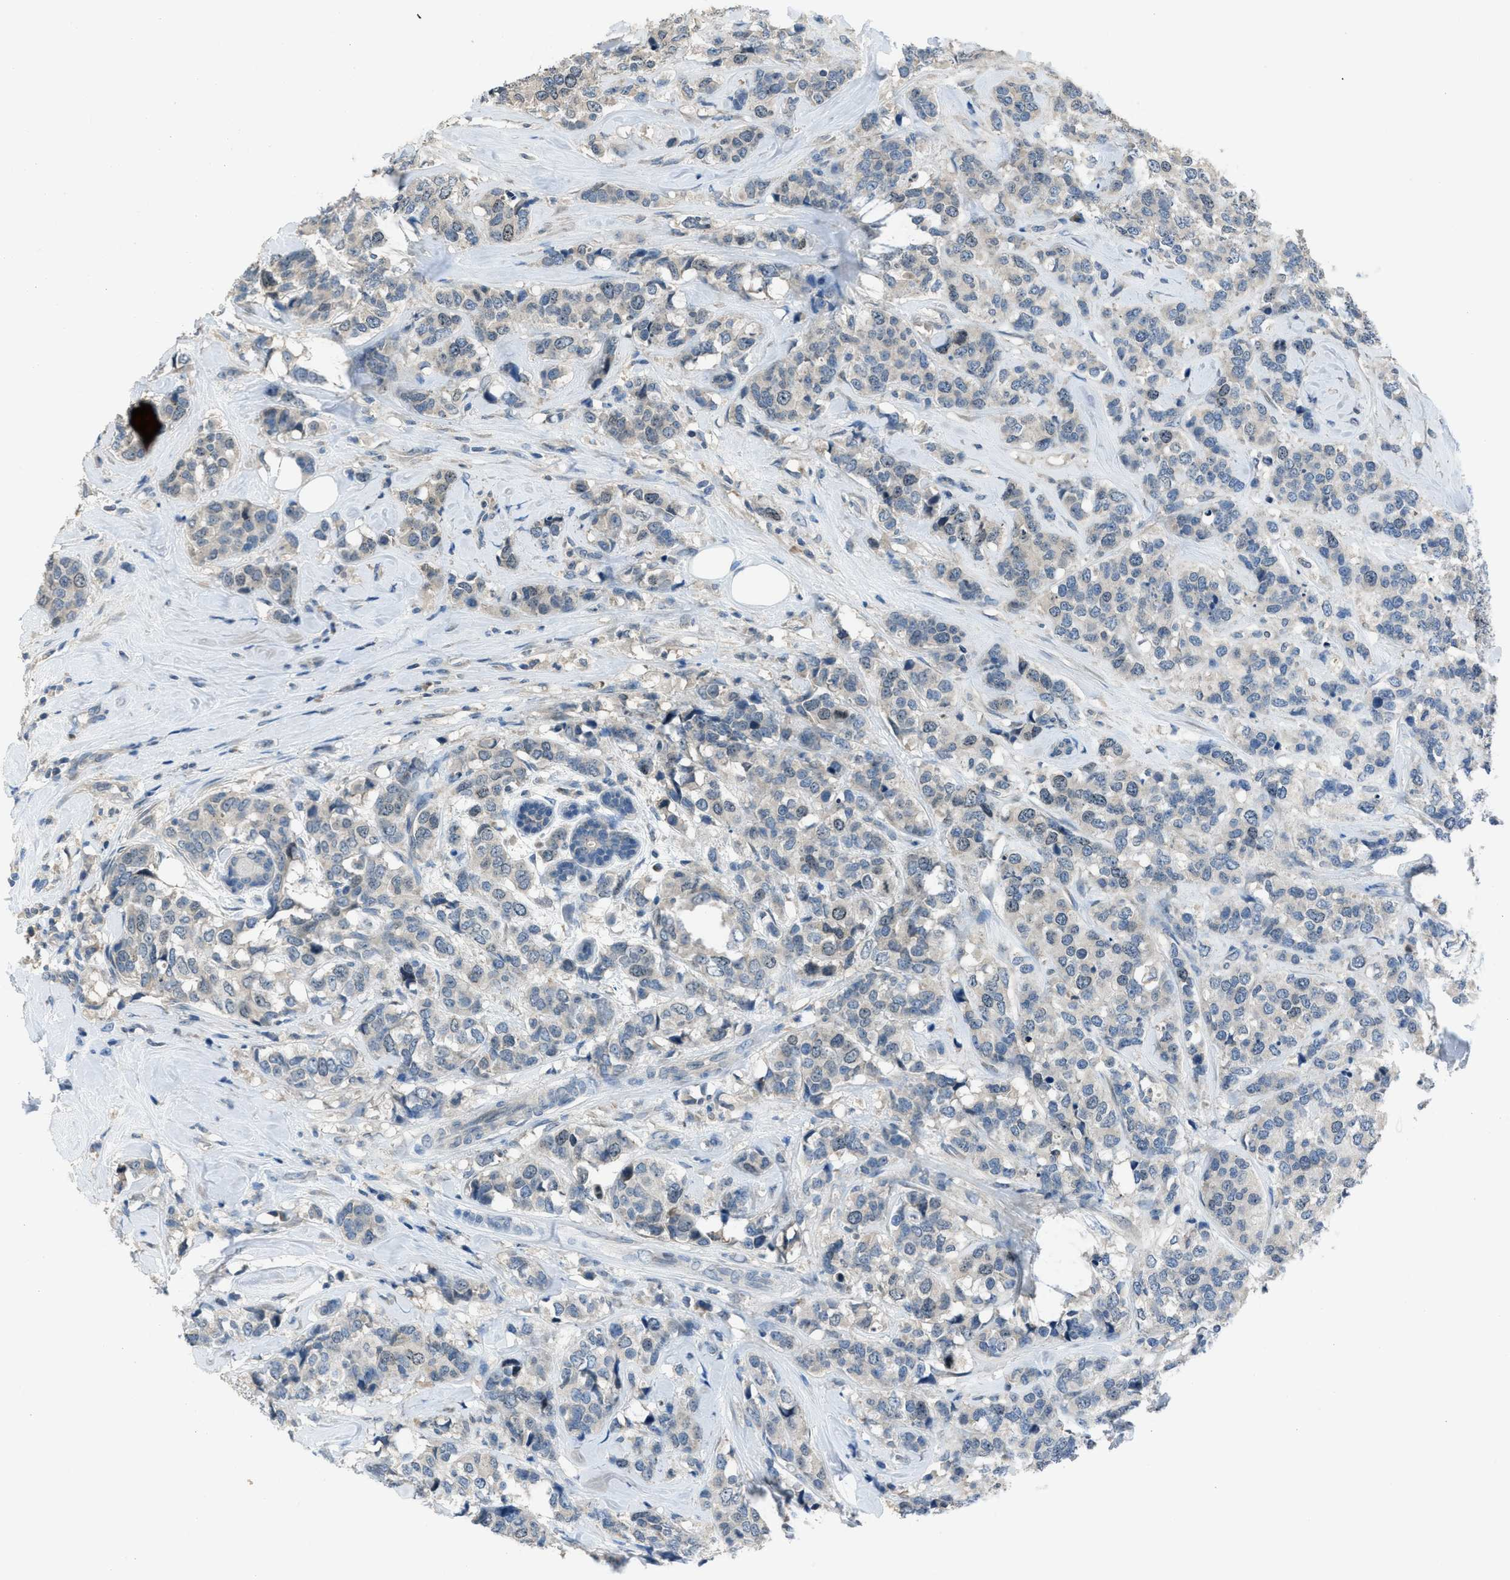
{"staining": {"intensity": "weak", "quantity": "<25%", "location": "cytoplasmic/membranous,nuclear"}, "tissue": "breast cancer", "cell_type": "Tumor cells", "image_type": "cancer", "snomed": [{"axis": "morphology", "description": "Lobular carcinoma"}, {"axis": "topography", "description": "Breast"}], "caption": "Immunohistochemistry (IHC) image of human breast cancer stained for a protein (brown), which reveals no expression in tumor cells.", "gene": "MIS18A", "patient": {"sex": "female", "age": 59}}